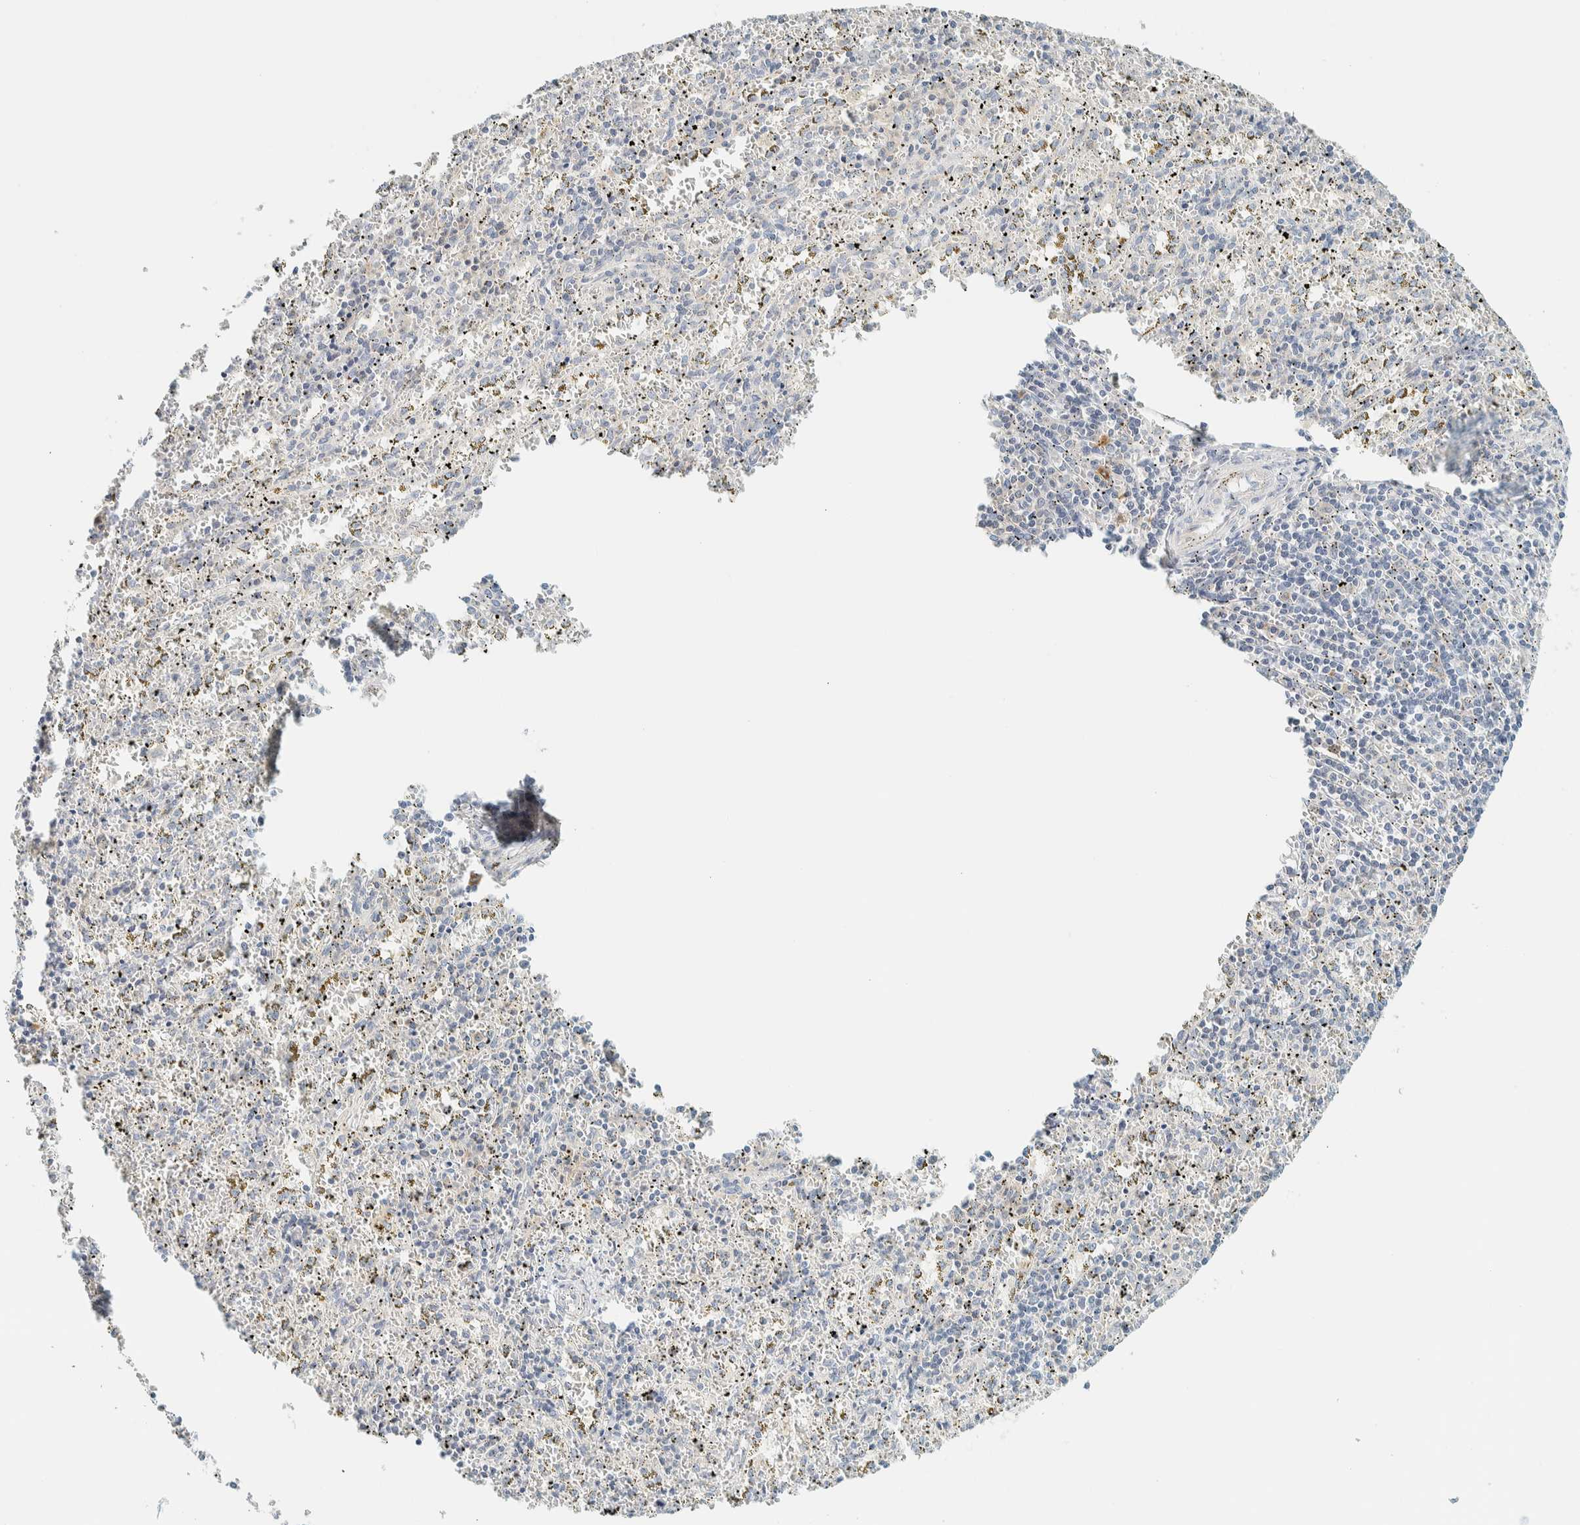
{"staining": {"intensity": "negative", "quantity": "none", "location": "none"}, "tissue": "spleen", "cell_type": "Cells in red pulp", "image_type": "normal", "snomed": [{"axis": "morphology", "description": "Normal tissue, NOS"}, {"axis": "topography", "description": "Spleen"}], "caption": "The histopathology image exhibits no staining of cells in red pulp in normal spleen.", "gene": "NDE1", "patient": {"sex": "male", "age": 11}}